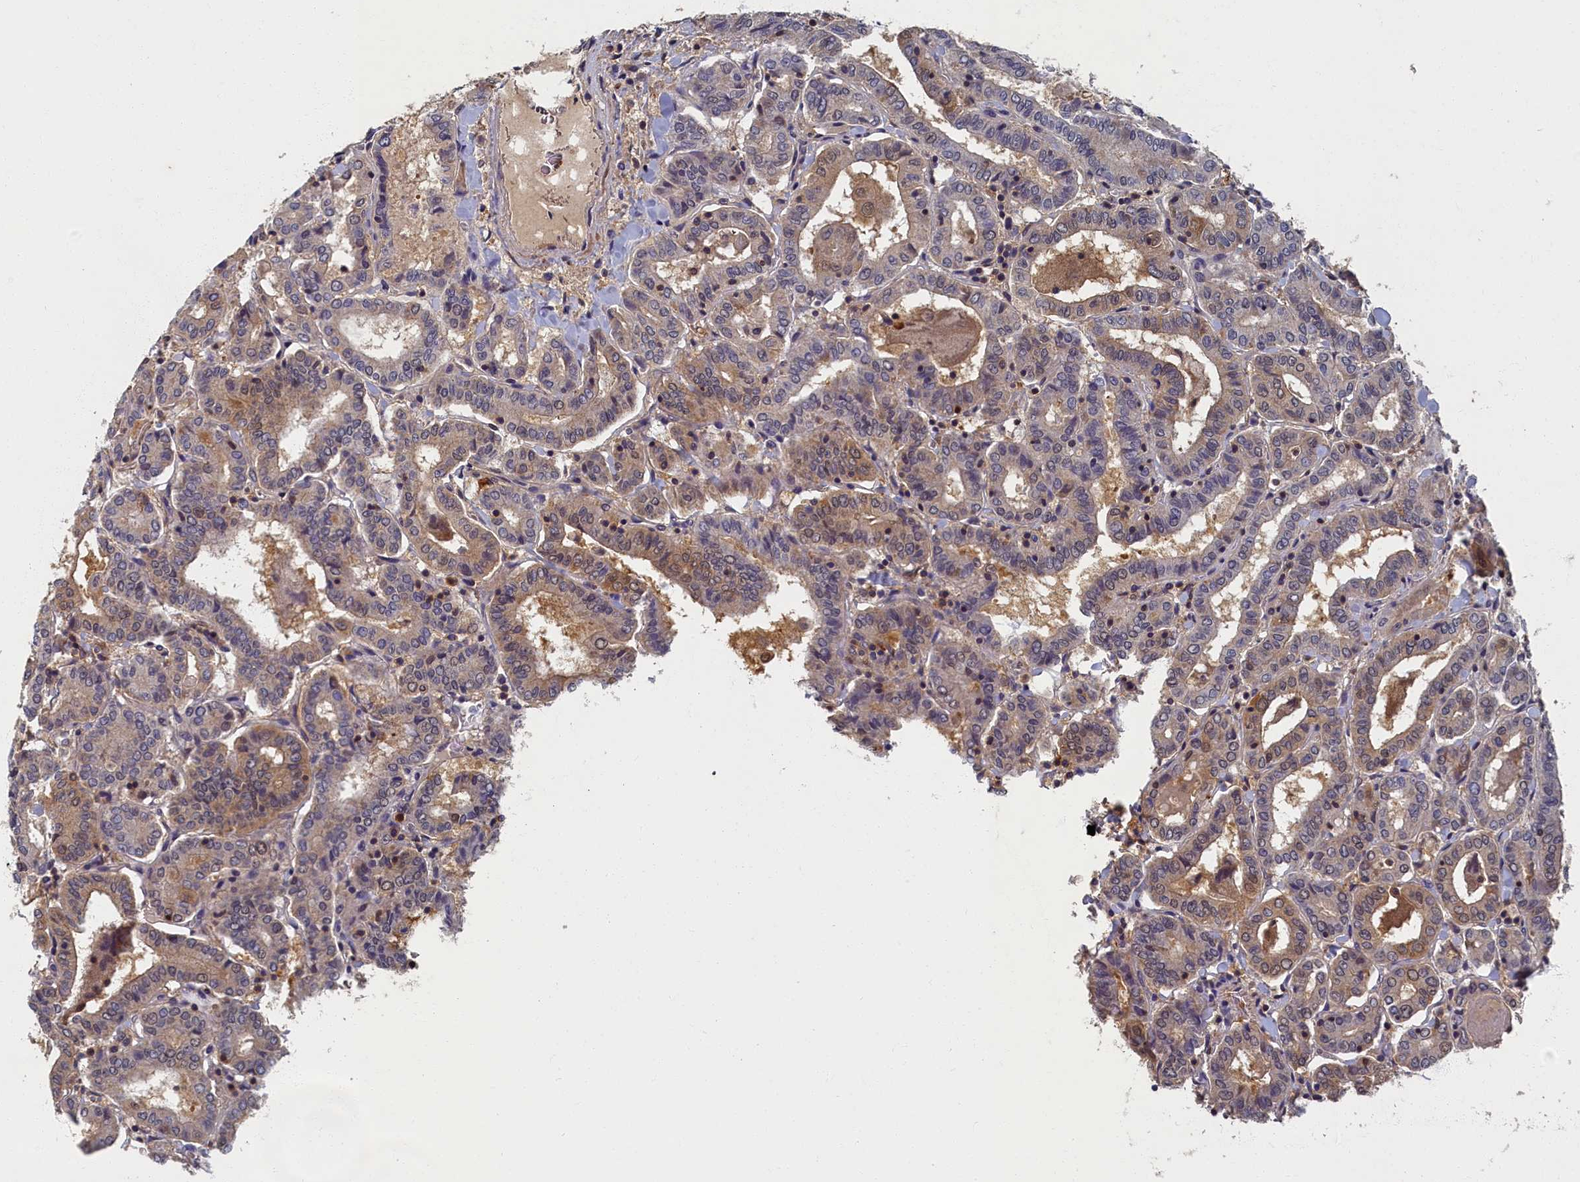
{"staining": {"intensity": "weak", "quantity": "<25%", "location": "cytoplasmic/membranous"}, "tissue": "thyroid cancer", "cell_type": "Tumor cells", "image_type": "cancer", "snomed": [{"axis": "morphology", "description": "Papillary adenocarcinoma, NOS"}, {"axis": "topography", "description": "Thyroid gland"}], "caption": "IHC histopathology image of human thyroid cancer stained for a protein (brown), which reveals no staining in tumor cells.", "gene": "TBCB", "patient": {"sex": "female", "age": 72}}